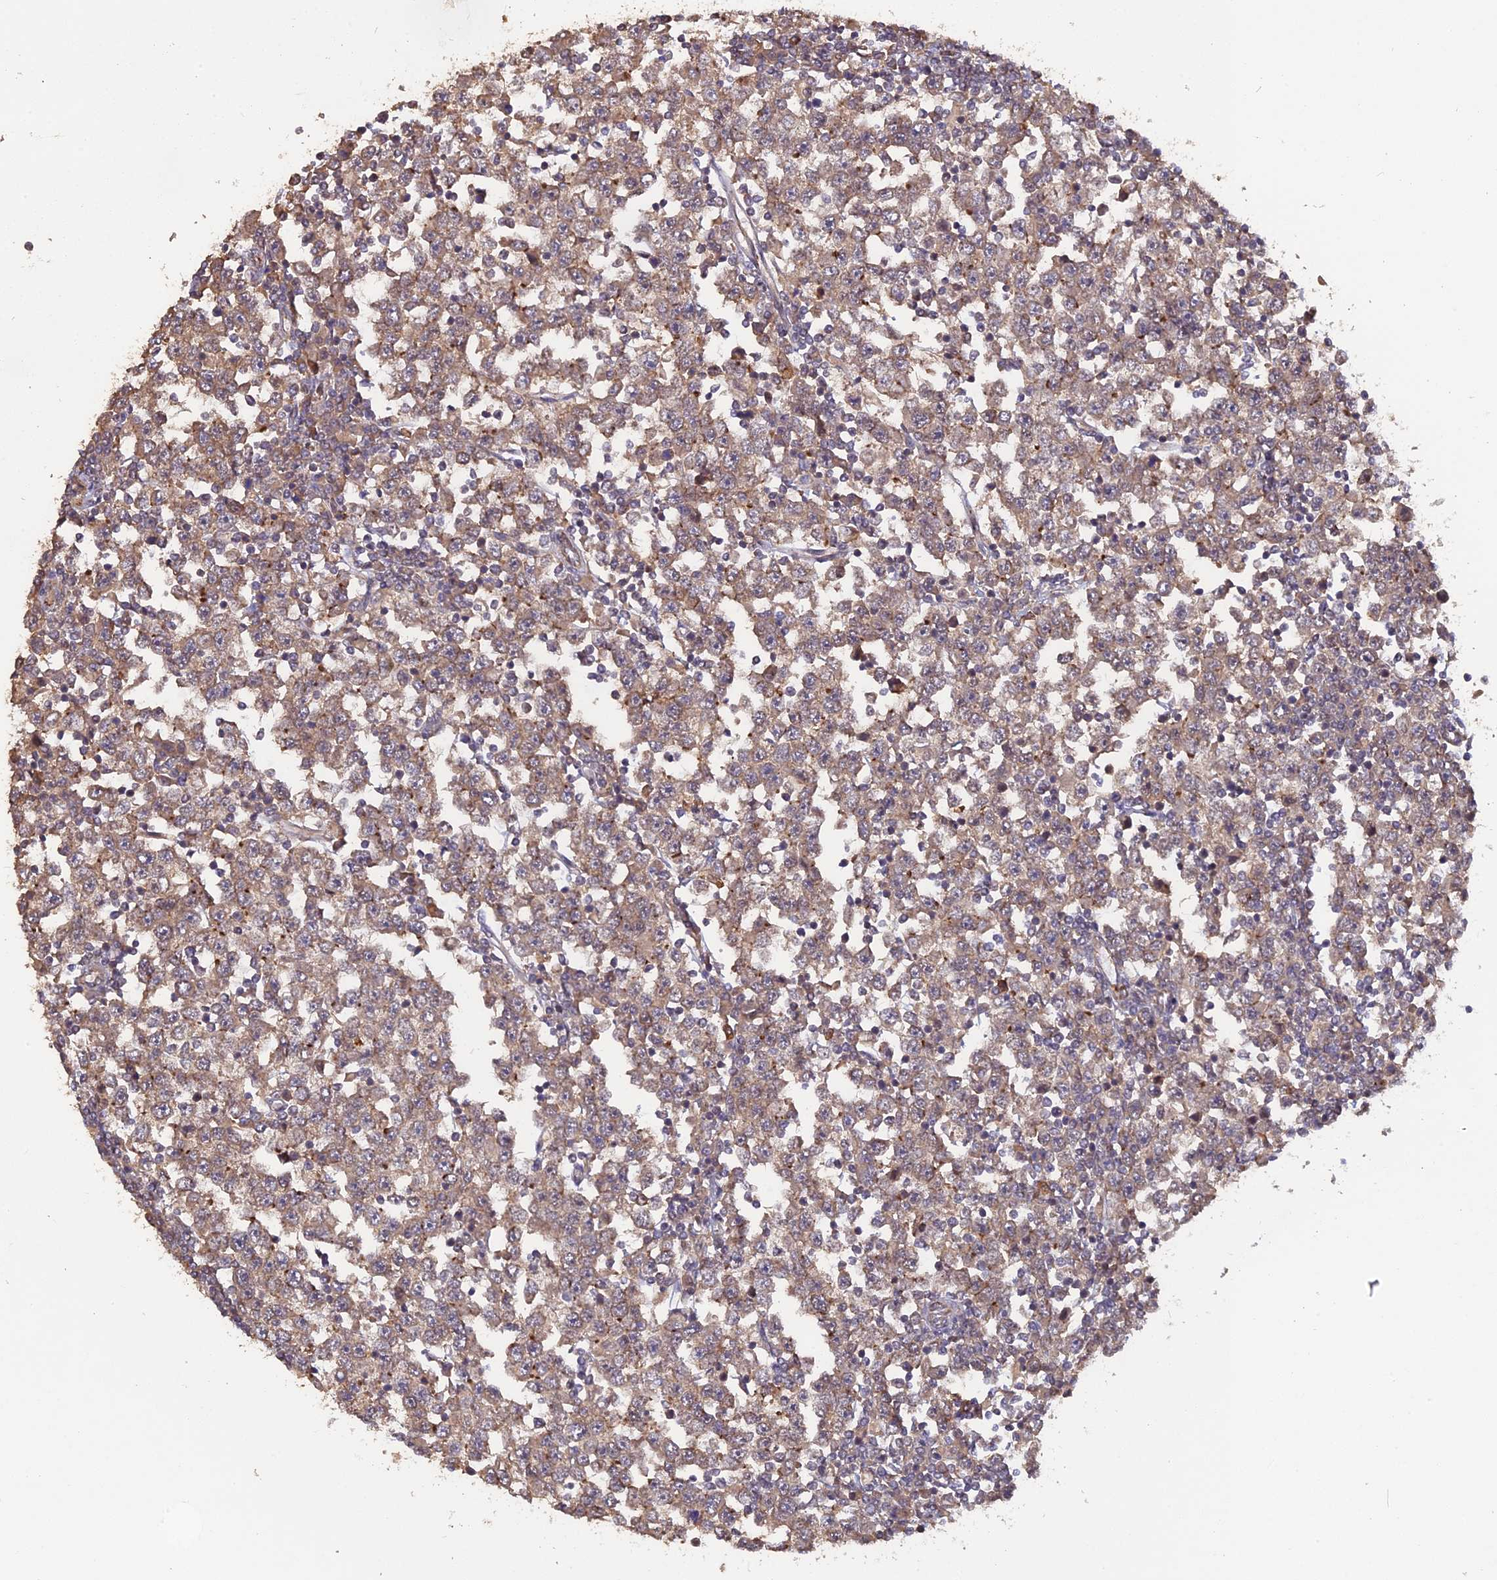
{"staining": {"intensity": "weak", "quantity": "25%-75%", "location": "cytoplasmic/membranous"}, "tissue": "testis cancer", "cell_type": "Tumor cells", "image_type": "cancer", "snomed": [{"axis": "morphology", "description": "Seminoma, NOS"}, {"axis": "topography", "description": "Testis"}], "caption": "Protein staining displays weak cytoplasmic/membranous positivity in about 25%-75% of tumor cells in seminoma (testis).", "gene": "ARHGAP40", "patient": {"sex": "male", "age": 65}}